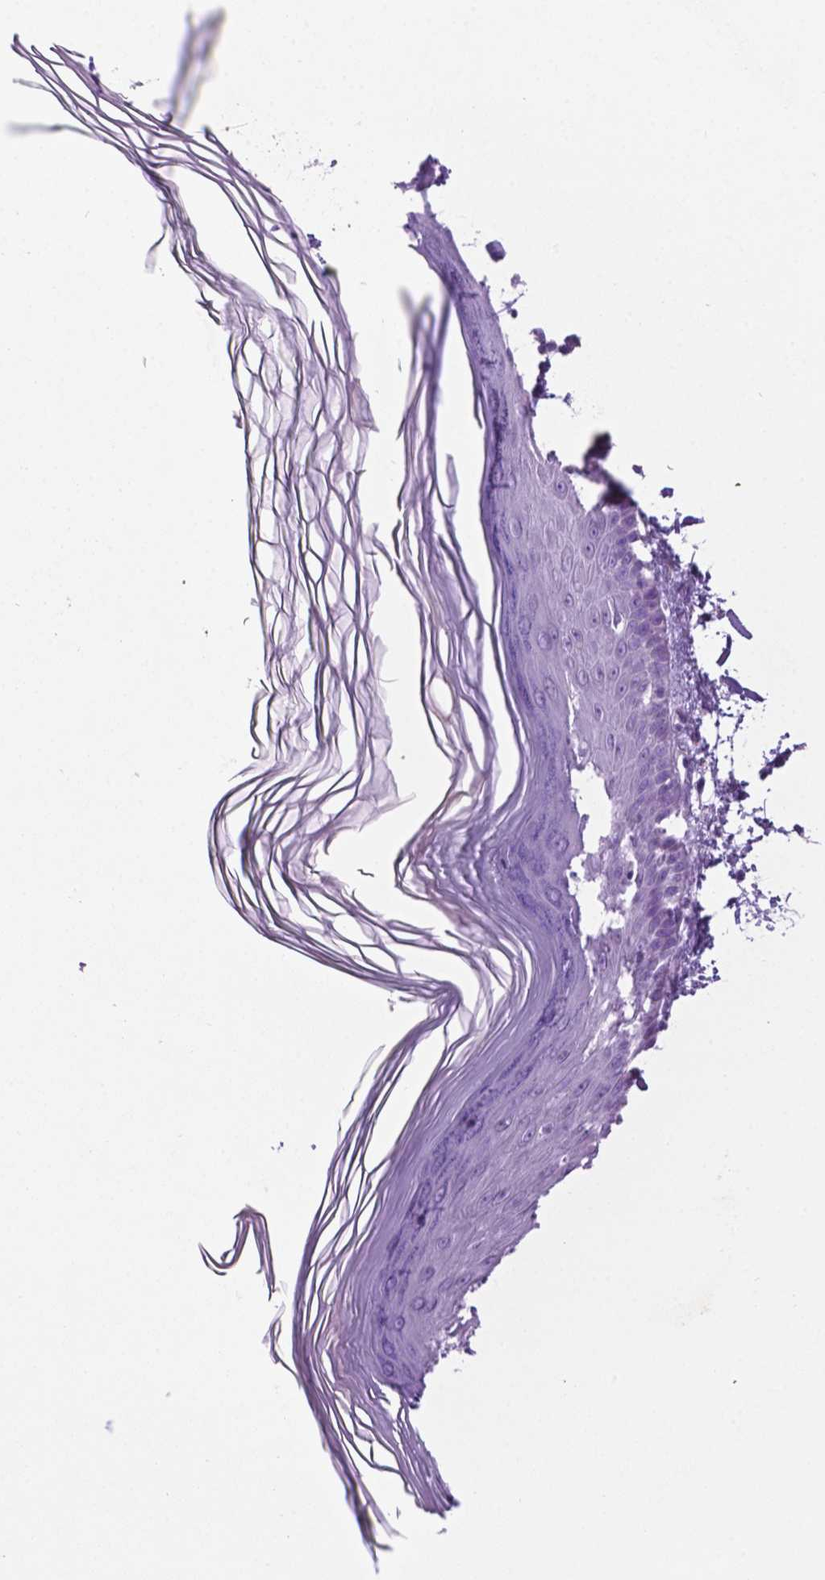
{"staining": {"intensity": "negative", "quantity": "none", "location": "none"}, "tissue": "skin", "cell_type": "Fibroblasts", "image_type": "normal", "snomed": [{"axis": "morphology", "description": "Normal tissue, NOS"}, {"axis": "topography", "description": "Skin"}], "caption": "The micrograph exhibits no staining of fibroblasts in normal skin. (Stains: DAB (3,3'-diaminobenzidine) IHC with hematoxylin counter stain, Microscopy: brightfield microscopy at high magnification).", "gene": "PHGR1", "patient": {"sex": "female", "age": 62}}